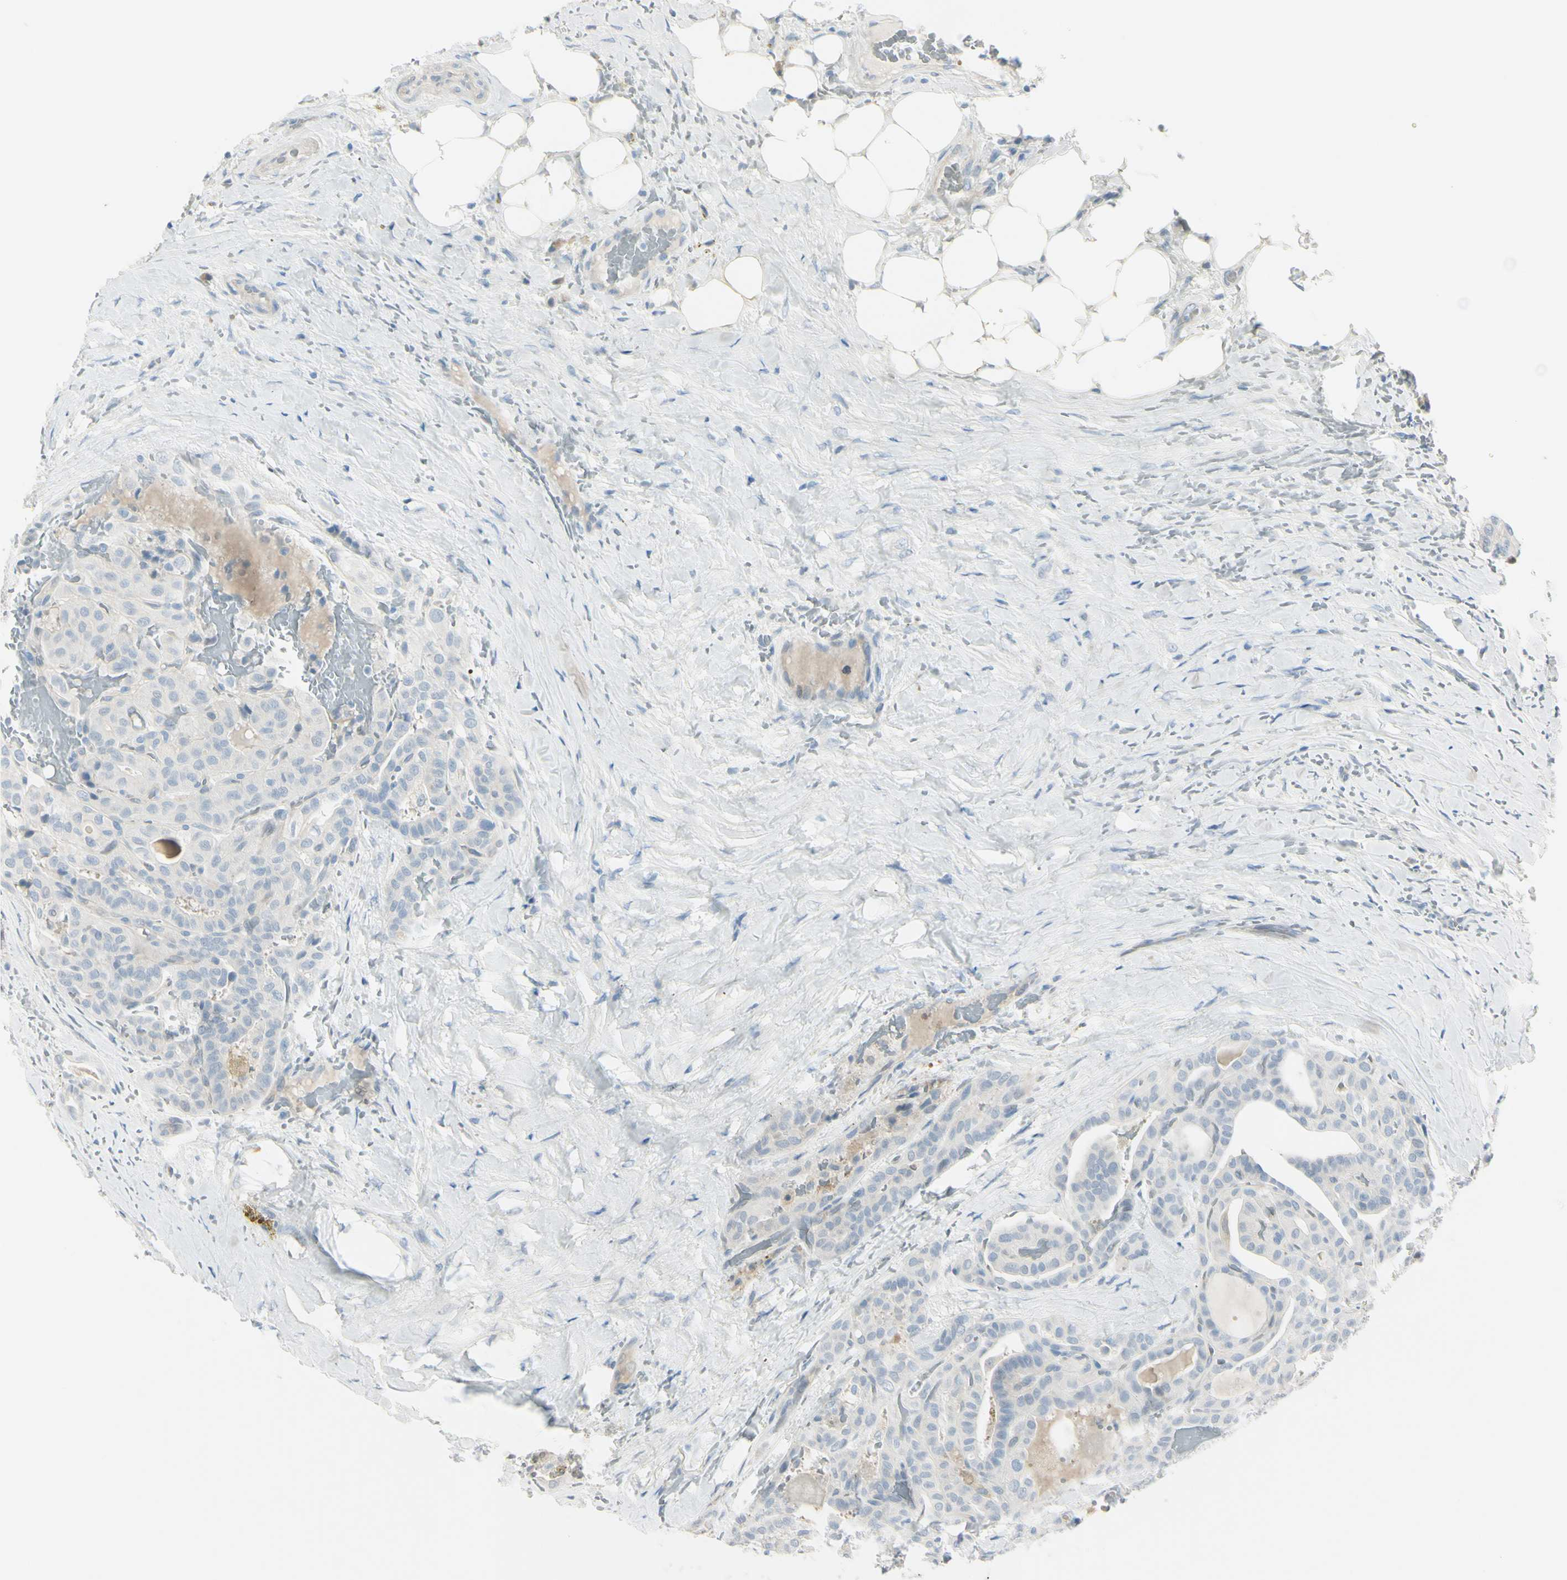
{"staining": {"intensity": "negative", "quantity": "none", "location": "none"}, "tissue": "thyroid cancer", "cell_type": "Tumor cells", "image_type": "cancer", "snomed": [{"axis": "morphology", "description": "Papillary adenocarcinoma, NOS"}, {"axis": "topography", "description": "Thyroid gland"}], "caption": "This is an immunohistochemistry (IHC) histopathology image of thyroid cancer (papillary adenocarcinoma). There is no staining in tumor cells.", "gene": "ASB9", "patient": {"sex": "male", "age": 77}}